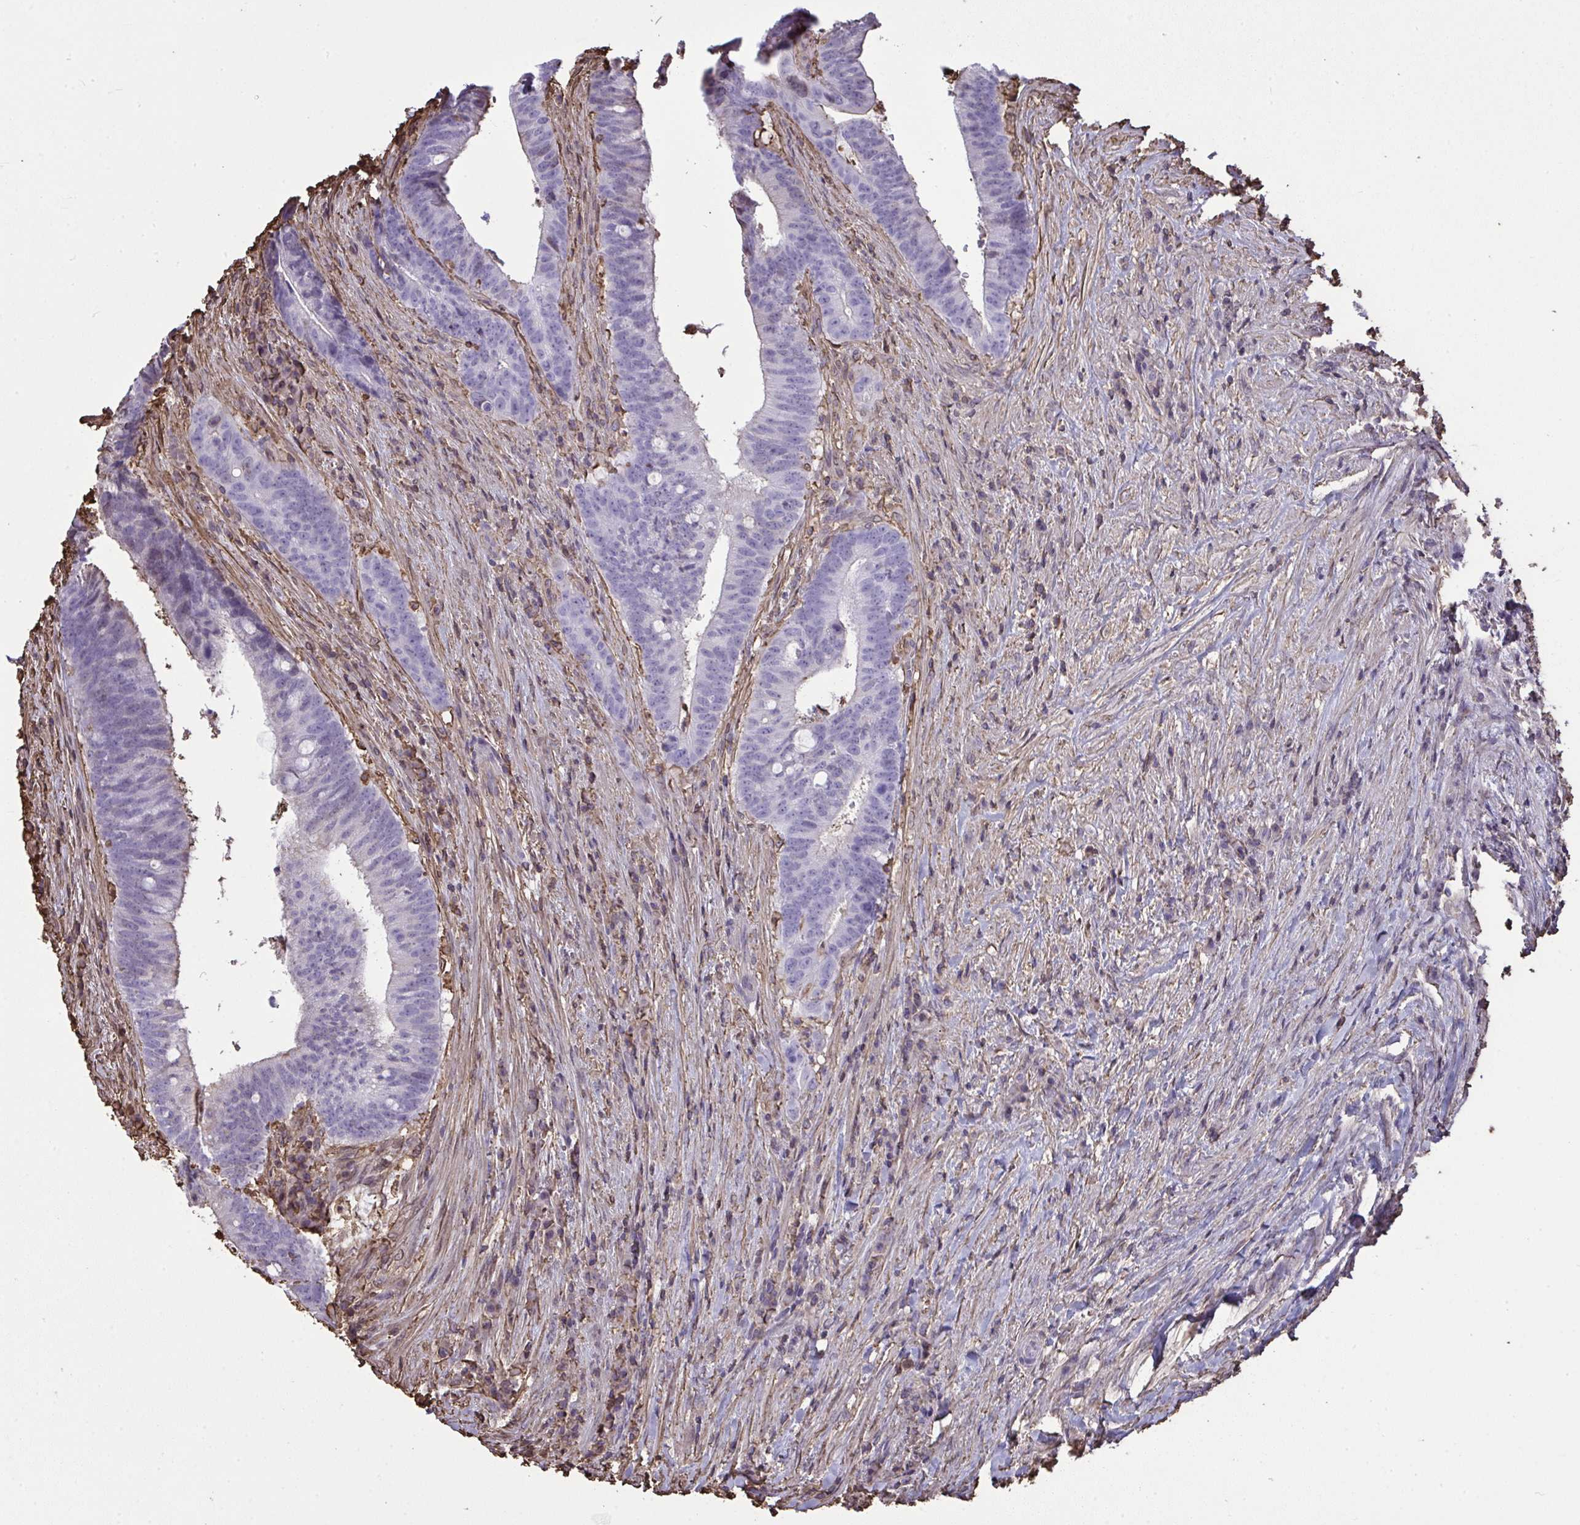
{"staining": {"intensity": "negative", "quantity": "none", "location": "none"}, "tissue": "colorectal cancer", "cell_type": "Tumor cells", "image_type": "cancer", "snomed": [{"axis": "morphology", "description": "Adenocarcinoma, NOS"}, {"axis": "topography", "description": "Colon"}], "caption": "There is no significant positivity in tumor cells of adenocarcinoma (colorectal).", "gene": "ANXA5", "patient": {"sex": "female", "age": 43}}